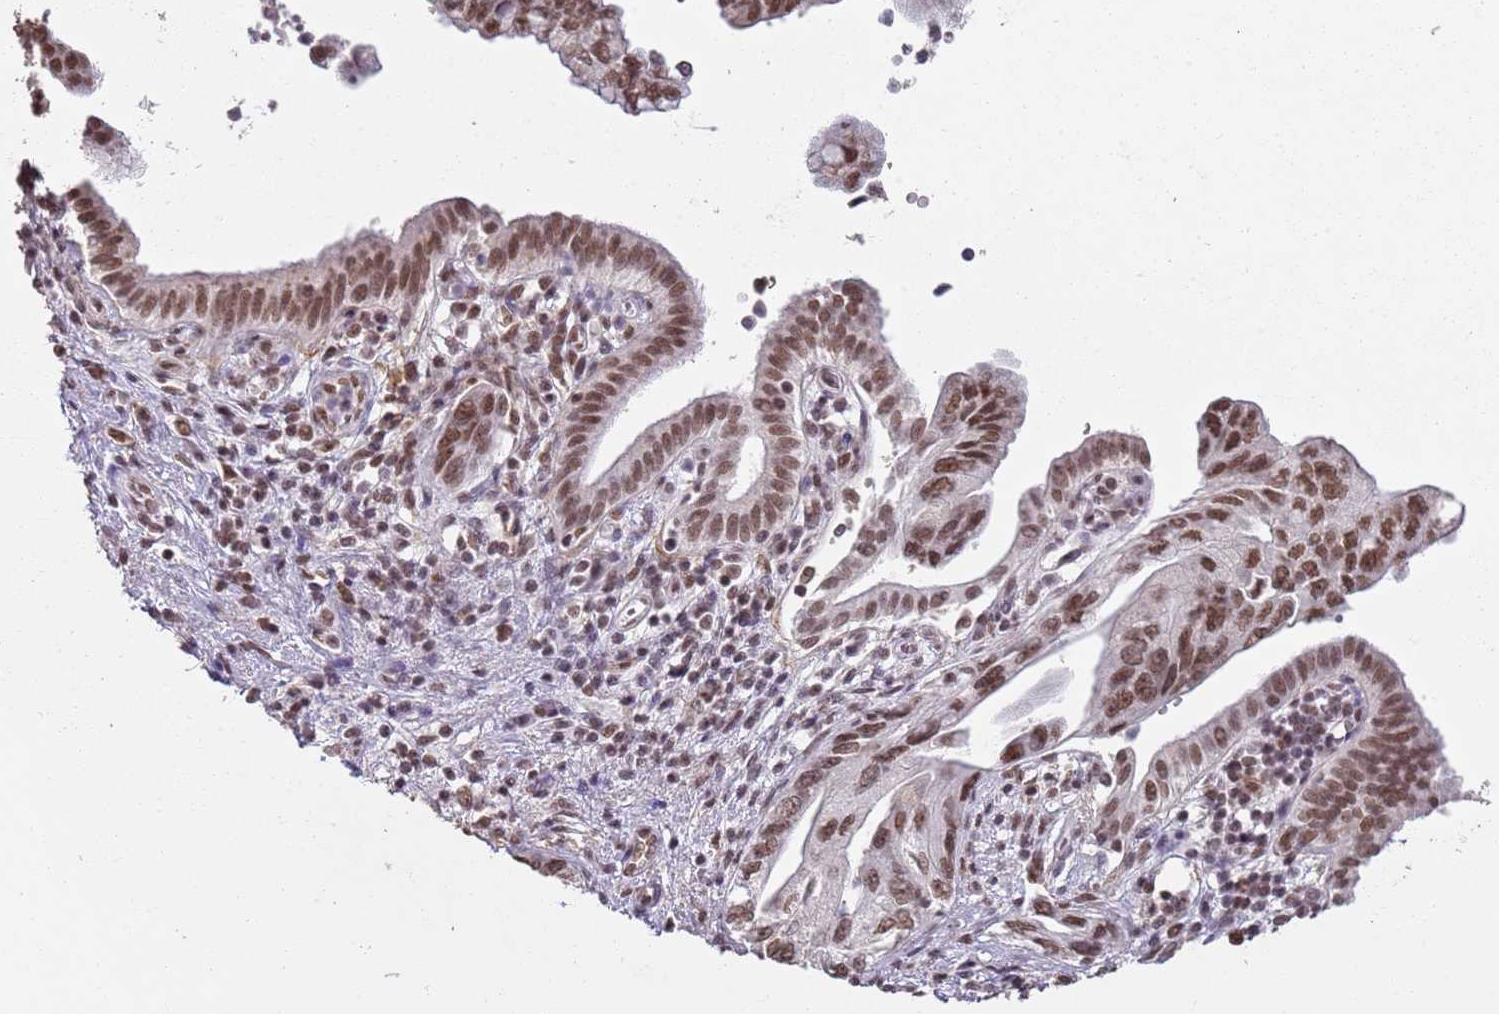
{"staining": {"intensity": "moderate", "quantity": ">75%", "location": "nuclear"}, "tissue": "pancreatic cancer", "cell_type": "Tumor cells", "image_type": "cancer", "snomed": [{"axis": "morphology", "description": "Adenocarcinoma, NOS"}, {"axis": "topography", "description": "Pancreas"}], "caption": "Pancreatic adenocarcinoma stained with a protein marker reveals moderate staining in tumor cells.", "gene": "ARL14EP", "patient": {"sex": "female", "age": 73}}